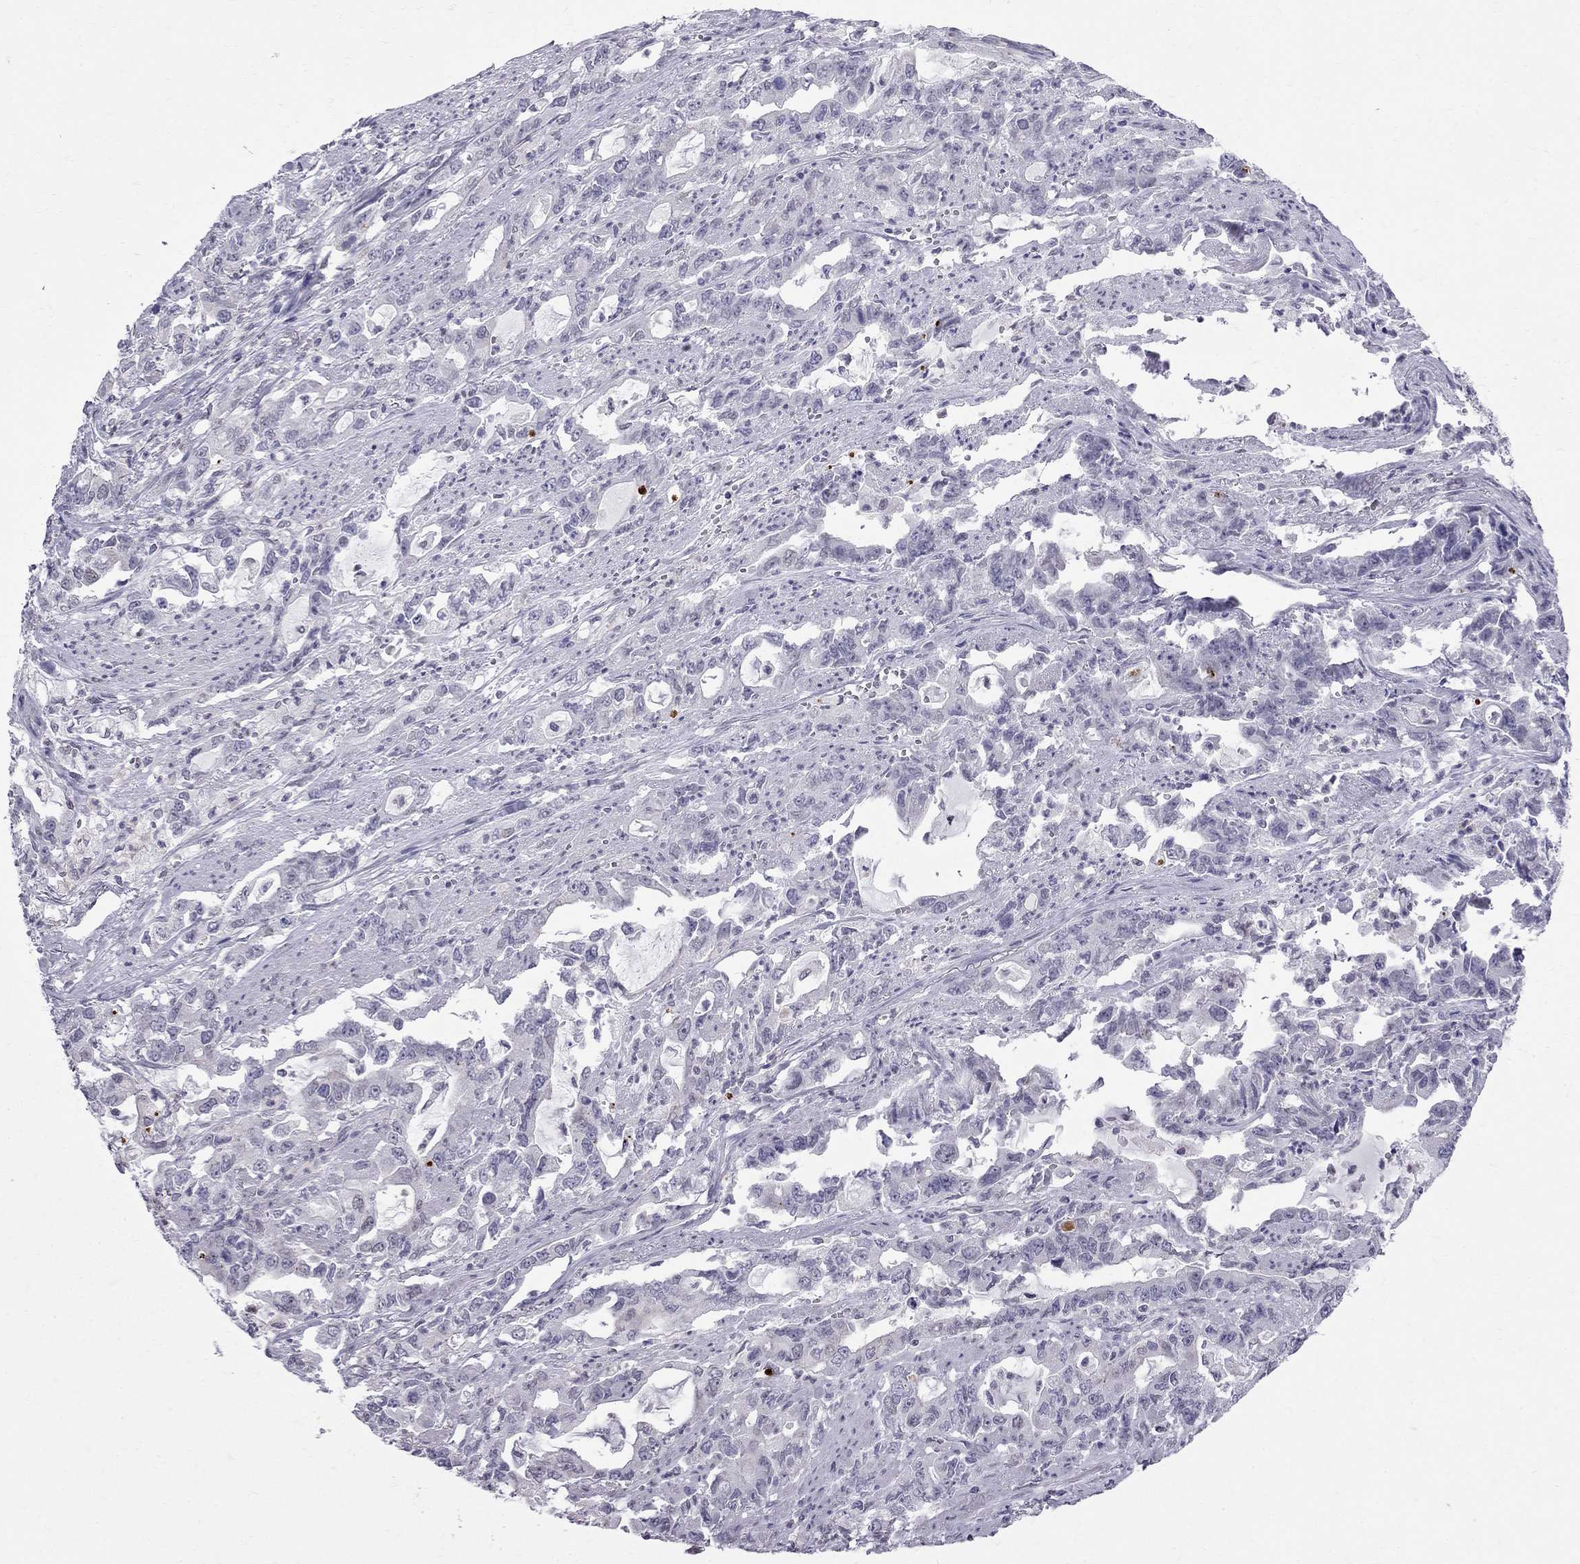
{"staining": {"intensity": "negative", "quantity": "none", "location": "none"}, "tissue": "stomach cancer", "cell_type": "Tumor cells", "image_type": "cancer", "snomed": [{"axis": "morphology", "description": "Adenocarcinoma, NOS"}, {"axis": "topography", "description": "Stomach, upper"}], "caption": "Immunohistochemistry (IHC) image of neoplastic tissue: adenocarcinoma (stomach) stained with DAB shows no significant protein positivity in tumor cells.", "gene": "MUC15", "patient": {"sex": "male", "age": 85}}